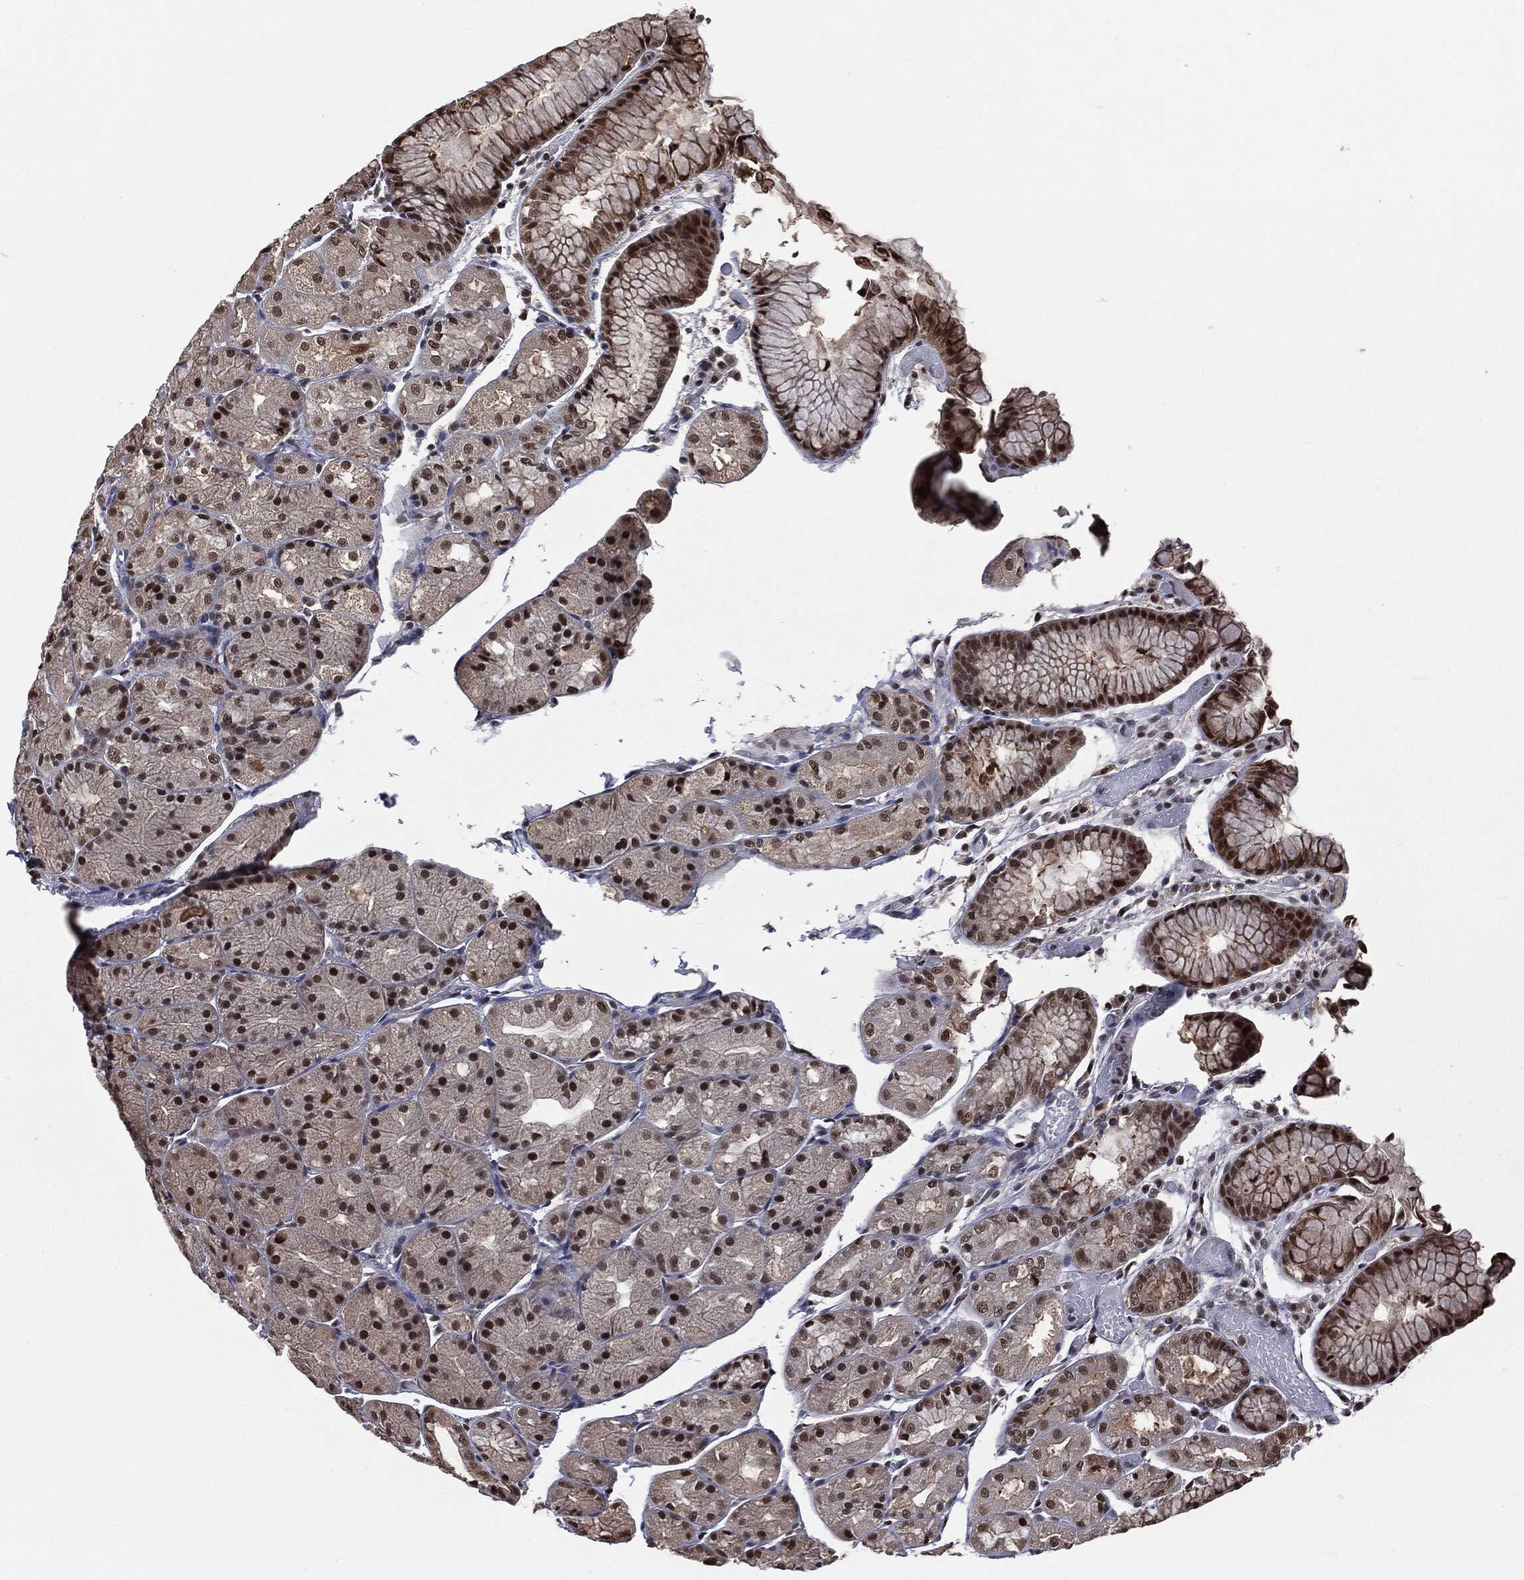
{"staining": {"intensity": "strong", "quantity": "25%-75%", "location": "nuclear"}, "tissue": "stomach", "cell_type": "Glandular cells", "image_type": "normal", "snomed": [{"axis": "morphology", "description": "Normal tissue, NOS"}, {"axis": "topography", "description": "Stomach, upper"}], "caption": "Unremarkable stomach was stained to show a protein in brown. There is high levels of strong nuclear staining in about 25%-75% of glandular cells. Using DAB (brown) and hematoxylin (blue) stains, captured at high magnification using brightfield microscopy.", "gene": "SHLD2", "patient": {"sex": "male", "age": 72}}